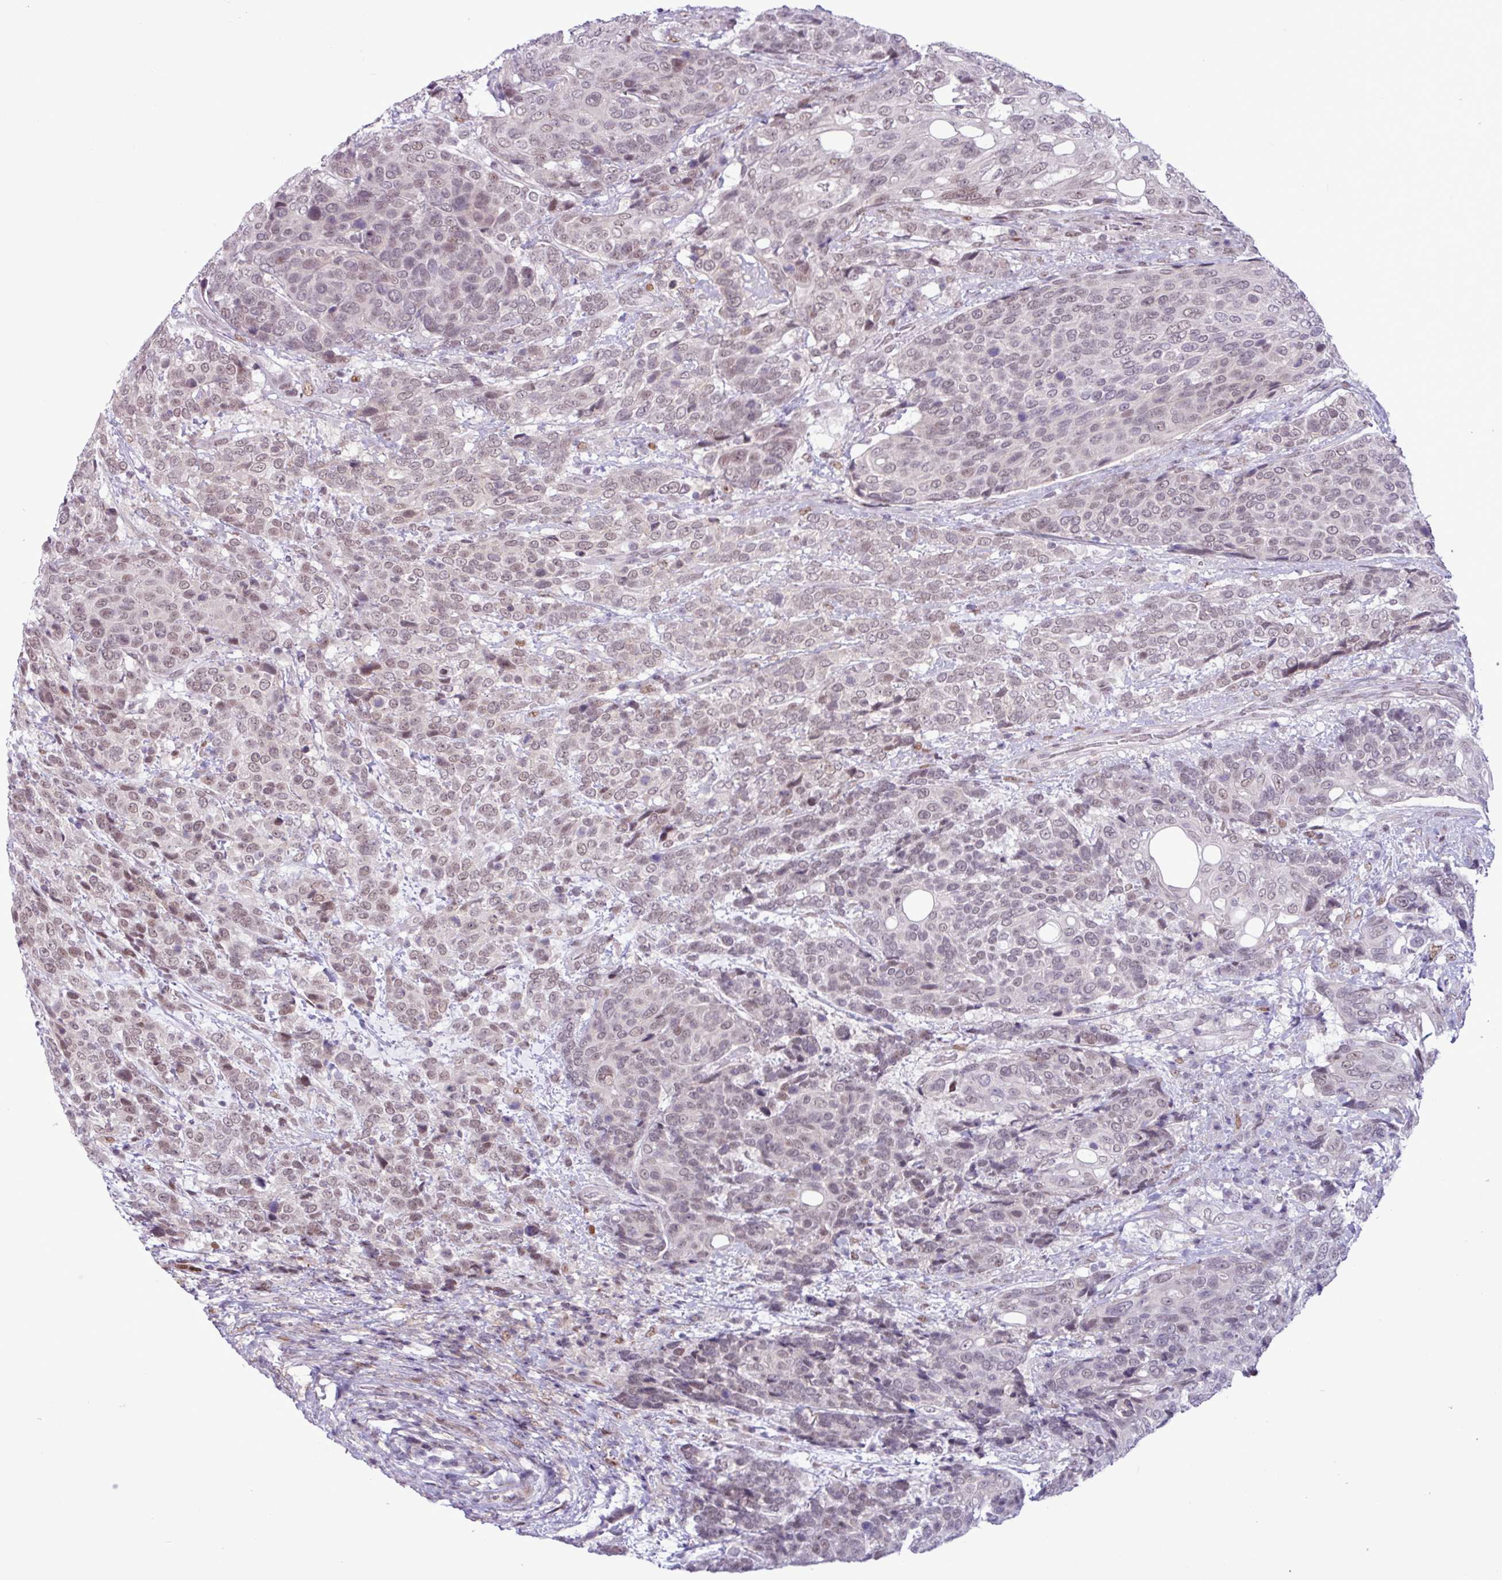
{"staining": {"intensity": "moderate", "quantity": "25%-75%", "location": "nuclear"}, "tissue": "urothelial cancer", "cell_type": "Tumor cells", "image_type": "cancer", "snomed": [{"axis": "morphology", "description": "Urothelial carcinoma, High grade"}, {"axis": "topography", "description": "Urinary bladder"}], "caption": "Immunohistochemistry of human urothelial carcinoma (high-grade) exhibits medium levels of moderate nuclear staining in approximately 25%-75% of tumor cells. The staining was performed using DAB (3,3'-diaminobenzidine) to visualize the protein expression in brown, while the nuclei were stained in blue with hematoxylin (Magnification: 20x).", "gene": "NOTCH2", "patient": {"sex": "female", "age": 70}}